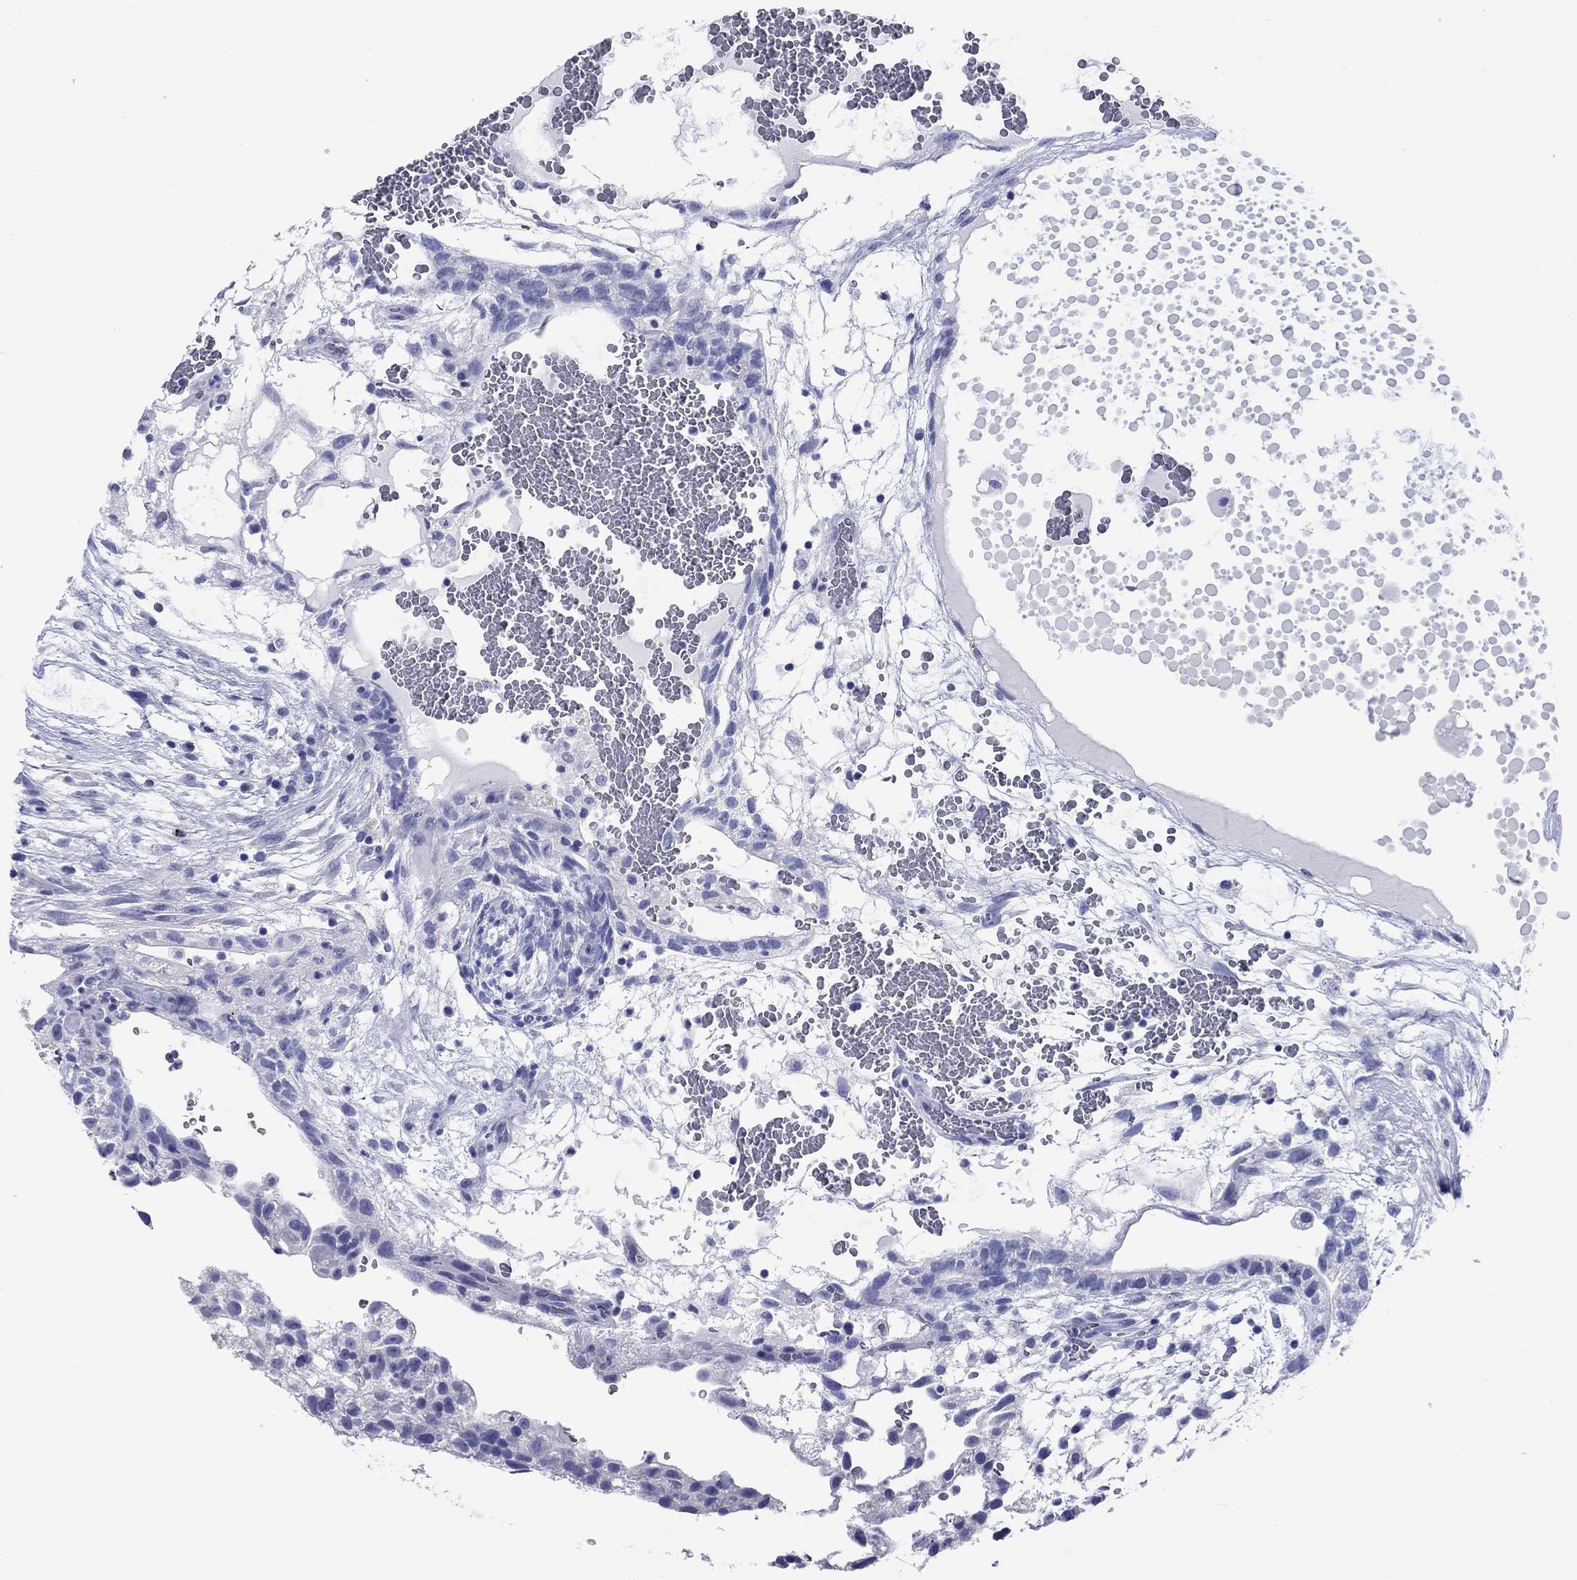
{"staining": {"intensity": "negative", "quantity": "none", "location": "none"}, "tissue": "testis cancer", "cell_type": "Tumor cells", "image_type": "cancer", "snomed": [{"axis": "morphology", "description": "Normal tissue, NOS"}, {"axis": "morphology", "description": "Carcinoma, Embryonal, NOS"}, {"axis": "topography", "description": "Testis"}], "caption": "Tumor cells are negative for brown protein staining in embryonal carcinoma (testis). (Brightfield microscopy of DAB immunohistochemistry (IHC) at high magnification).", "gene": "CCNA1", "patient": {"sex": "male", "age": 32}}